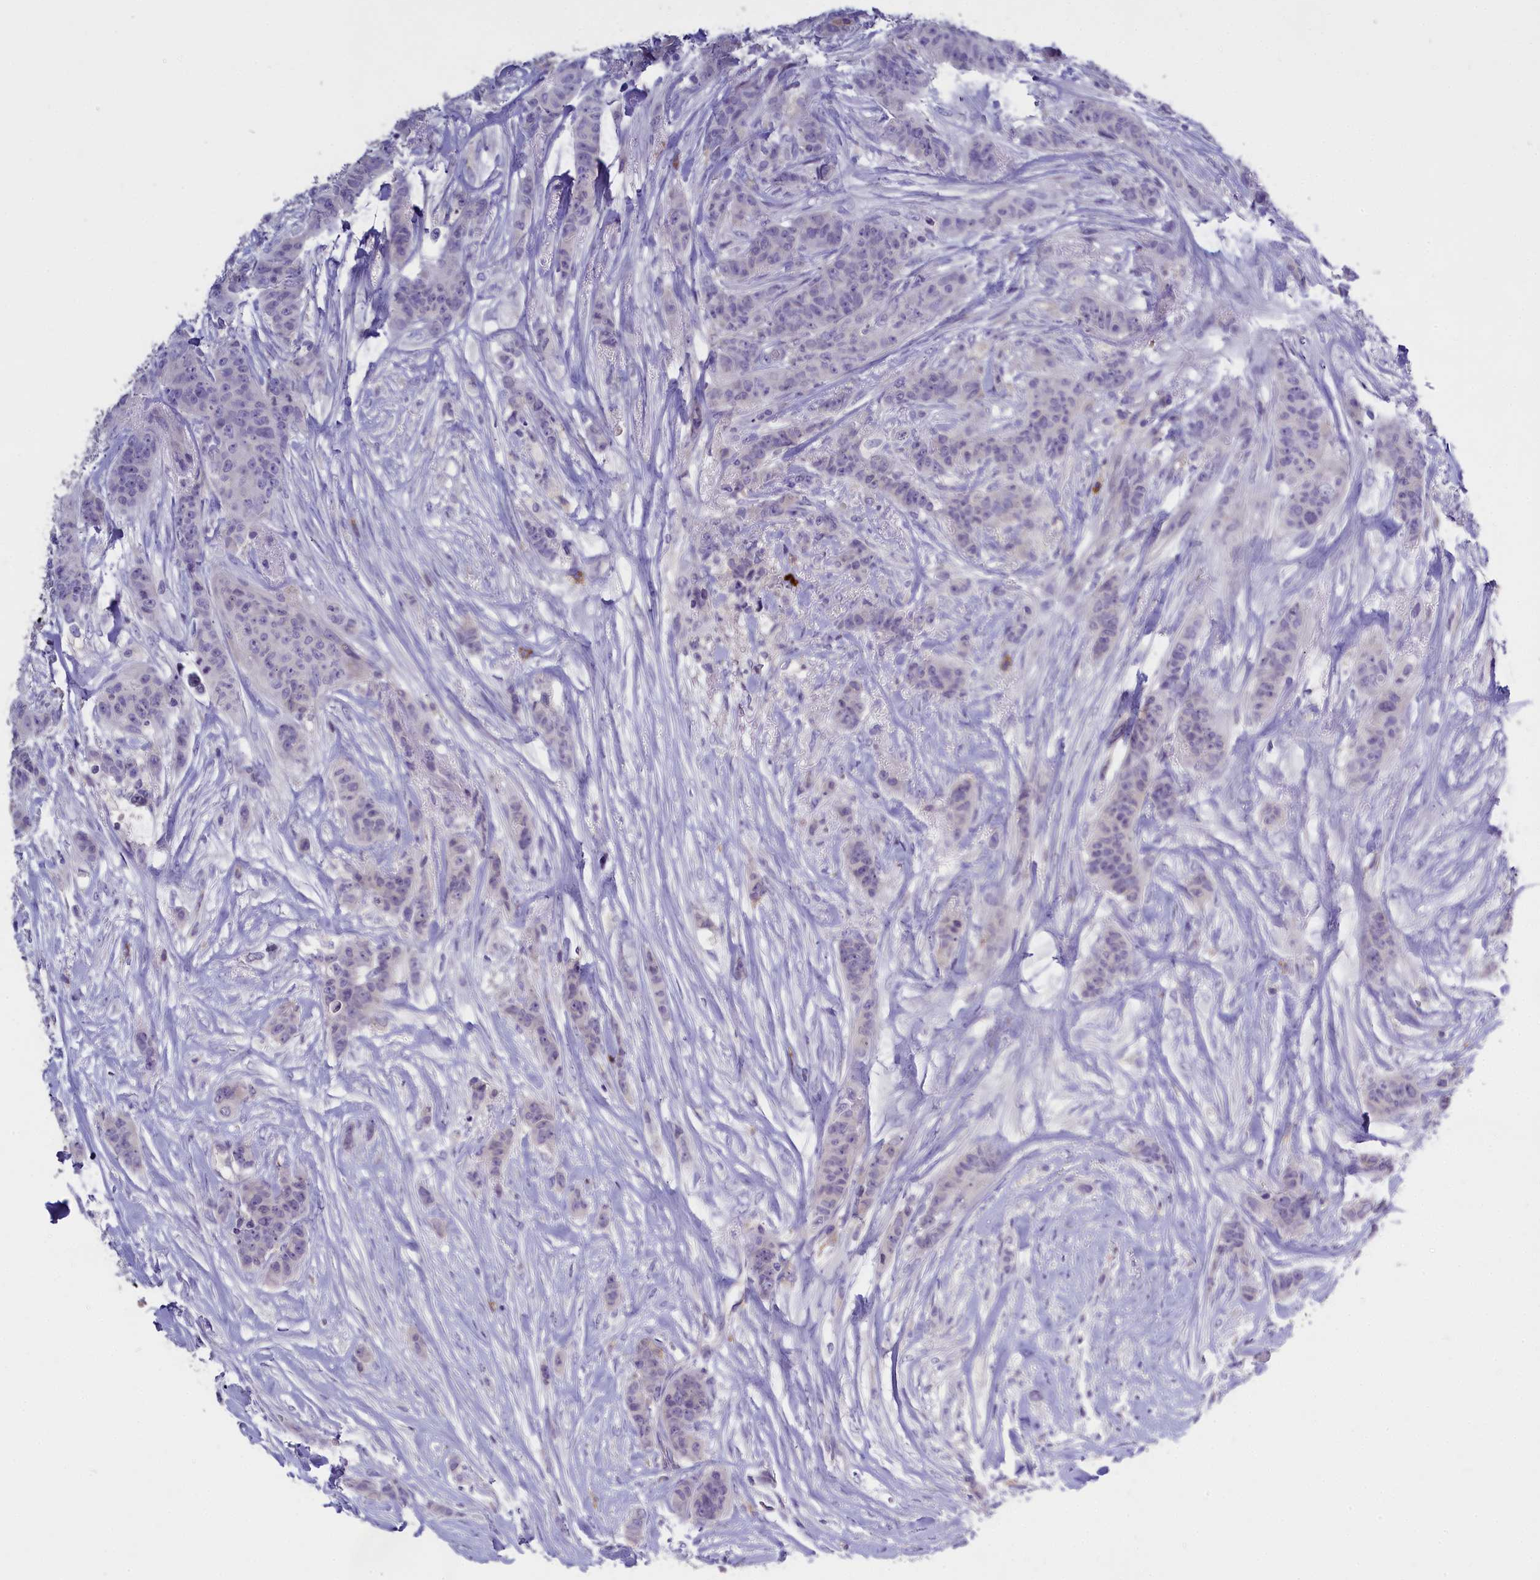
{"staining": {"intensity": "negative", "quantity": "none", "location": "none"}, "tissue": "breast cancer", "cell_type": "Tumor cells", "image_type": "cancer", "snomed": [{"axis": "morphology", "description": "Duct carcinoma"}, {"axis": "topography", "description": "Breast"}], "caption": "Immunohistochemistry histopathology image of infiltrating ductal carcinoma (breast) stained for a protein (brown), which exhibits no positivity in tumor cells. (DAB (3,3'-diaminobenzidine) immunohistochemistry (IHC) with hematoxylin counter stain).", "gene": "ENPP6", "patient": {"sex": "female", "age": 40}}